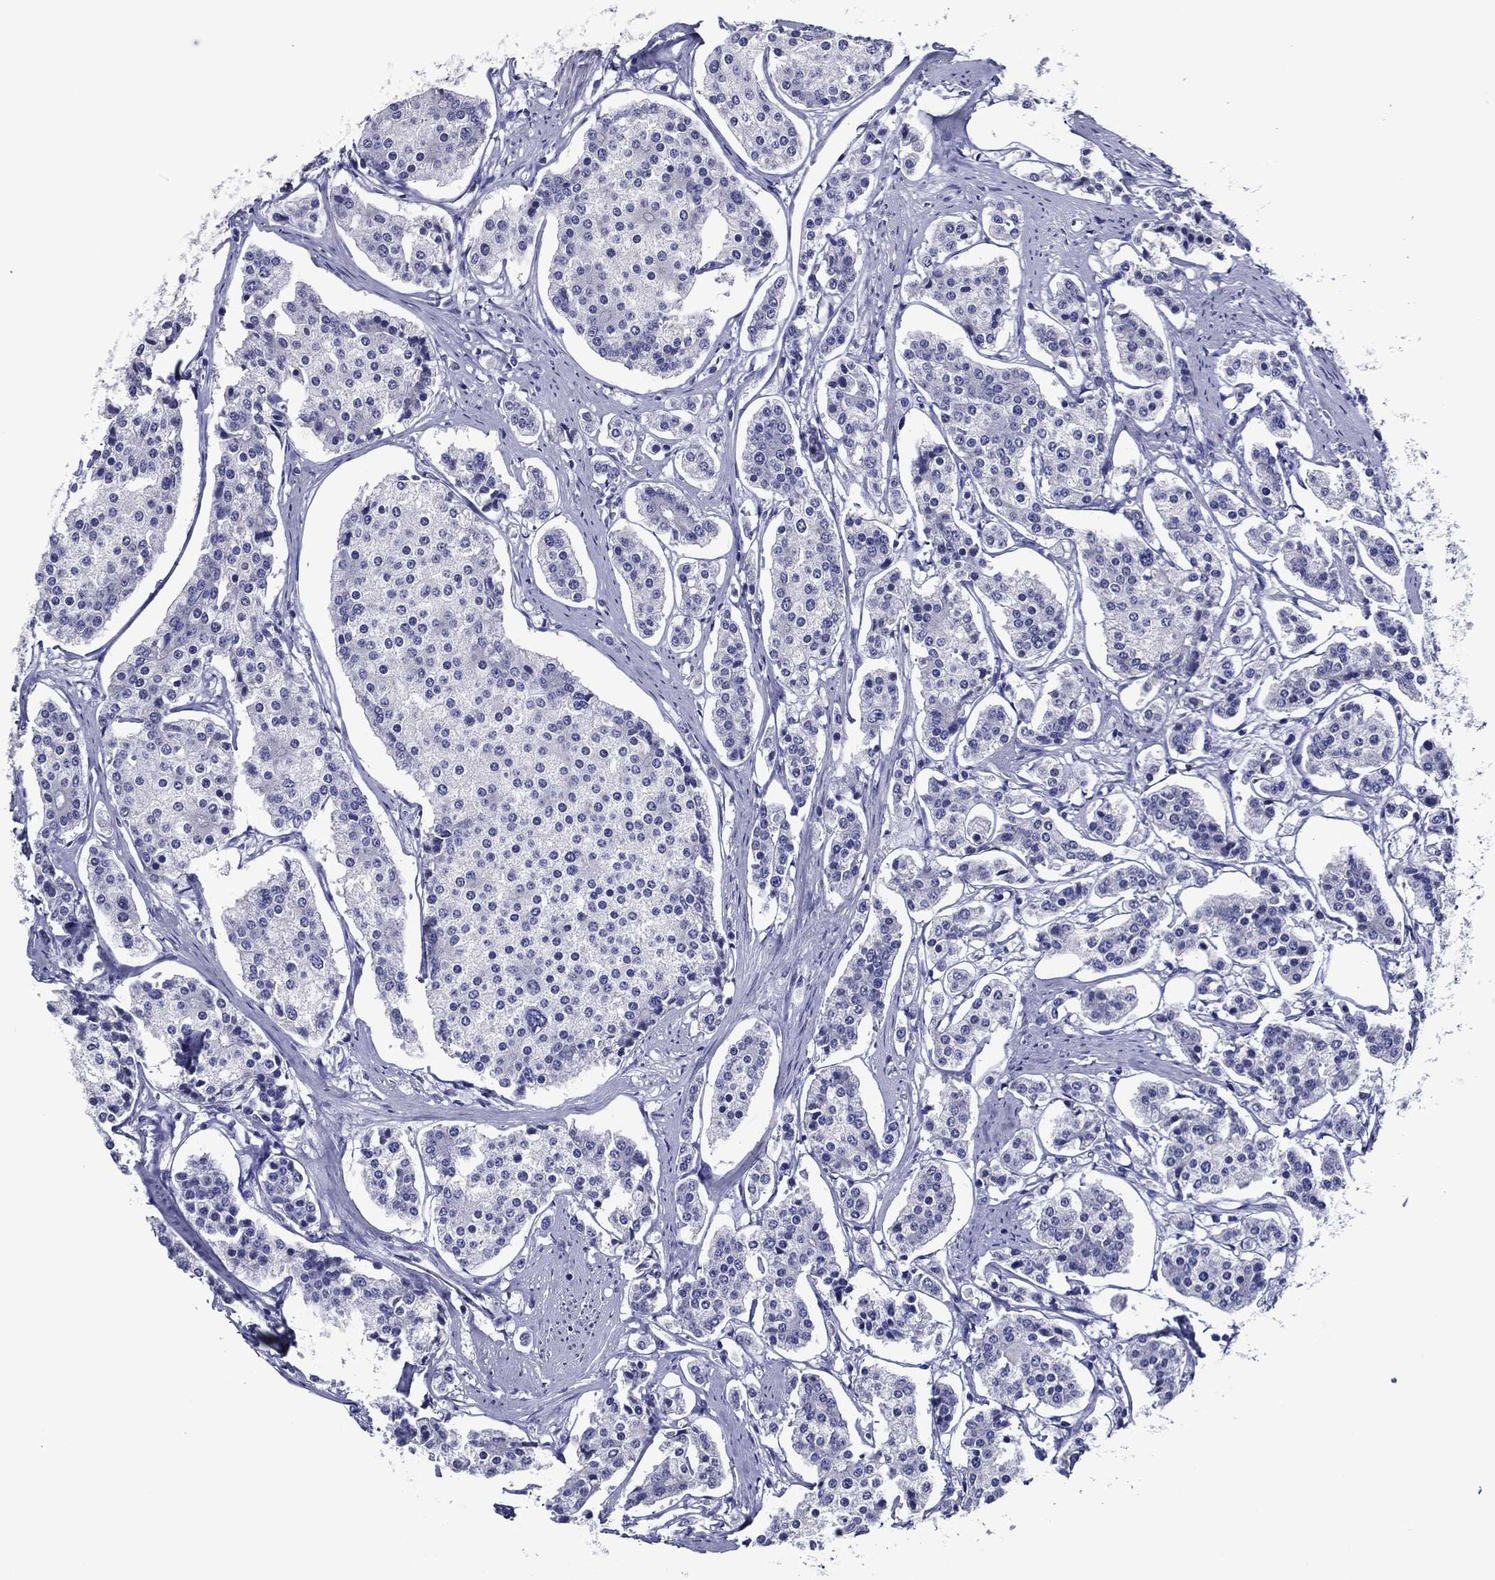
{"staining": {"intensity": "negative", "quantity": "none", "location": "none"}, "tissue": "carcinoid", "cell_type": "Tumor cells", "image_type": "cancer", "snomed": [{"axis": "morphology", "description": "Carcinoid, malignant, NOS"}, {"axis": "topography", "description": "Small intestine"}], "caption": "Human carcinoid stained for a protein using IHC displays no expression in tumor cells.", "gene": "ACE2", "patient": {"sex": "female", "age": 65}}